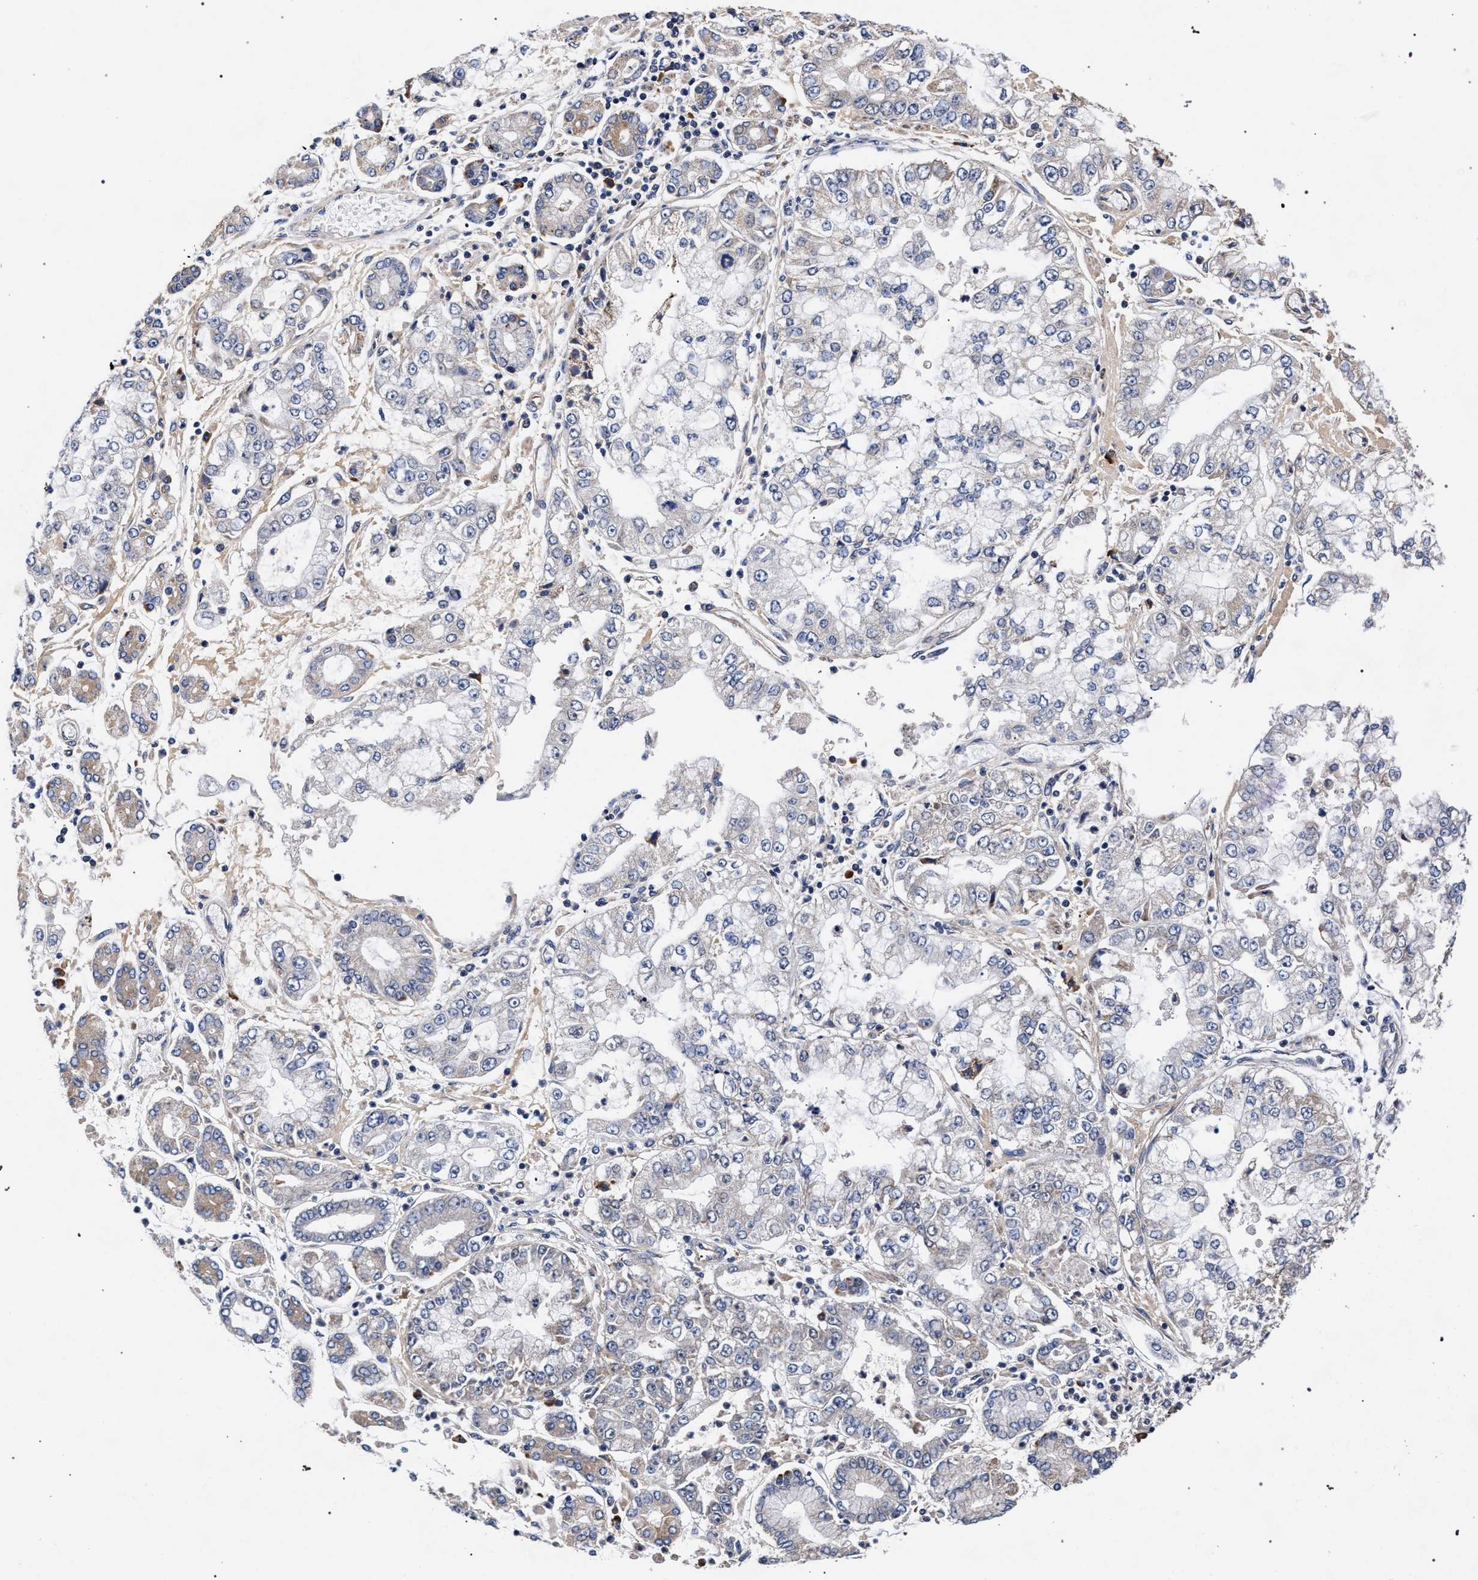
{"staining": {"intensity": "negative", "quantity": "none", "location": "none"}, "tissue": "stomach cancer", "cell_type": "Tumor cells", "image_type": "cancer", "snomed": [{"axis": "morphology", "description": "Adenocarcinoma, NOS"}, {"axis": "topography", "description": "Stomach"}], "caption": "Stomach cancer (adenocarcinoma) was stained to show a protein in brown. There is no significant staining in tumor cells. Nuclei are stained in blue.", "gene": "CFAP95", "patient": {"sex": "male", "age": 76}}